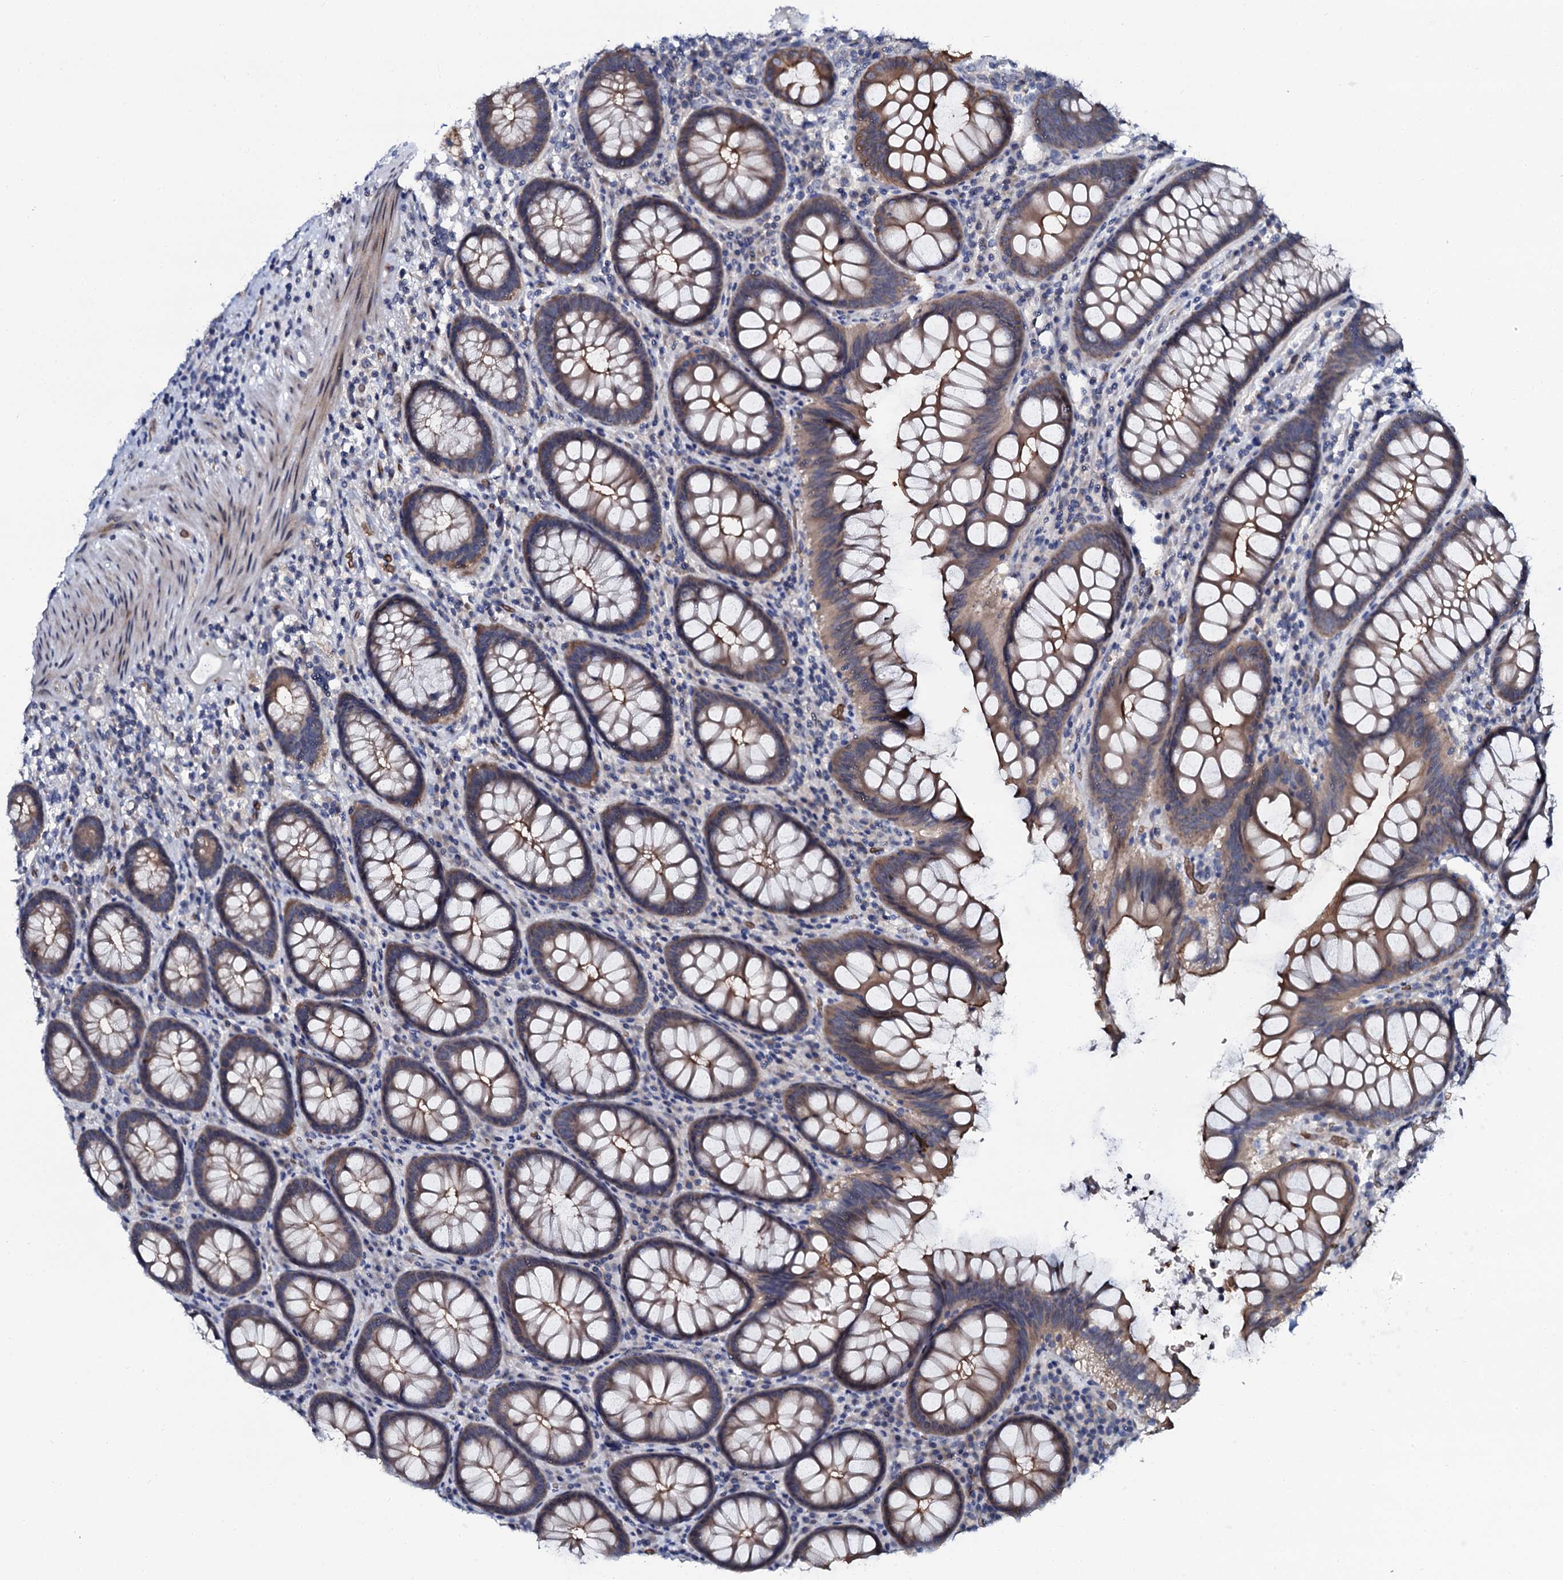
{"staining": {"intensity": "negative", "quantity": "none", "location": "none"}, "tissue": "colon", "cell_type": "Endothelial cells", "image_type": "normal", "snomed": [{"axis": "morphology", "description": "Normal tissue, NOS"}, {"axis": "topography", "description": "Colon"}], "caption": "This is a image of immunohistochemistry staining of normal colon, which shows no staining in endothelial cells.", "gene": "C10orf88", "patient": {"sex": "female", "age": 79}}